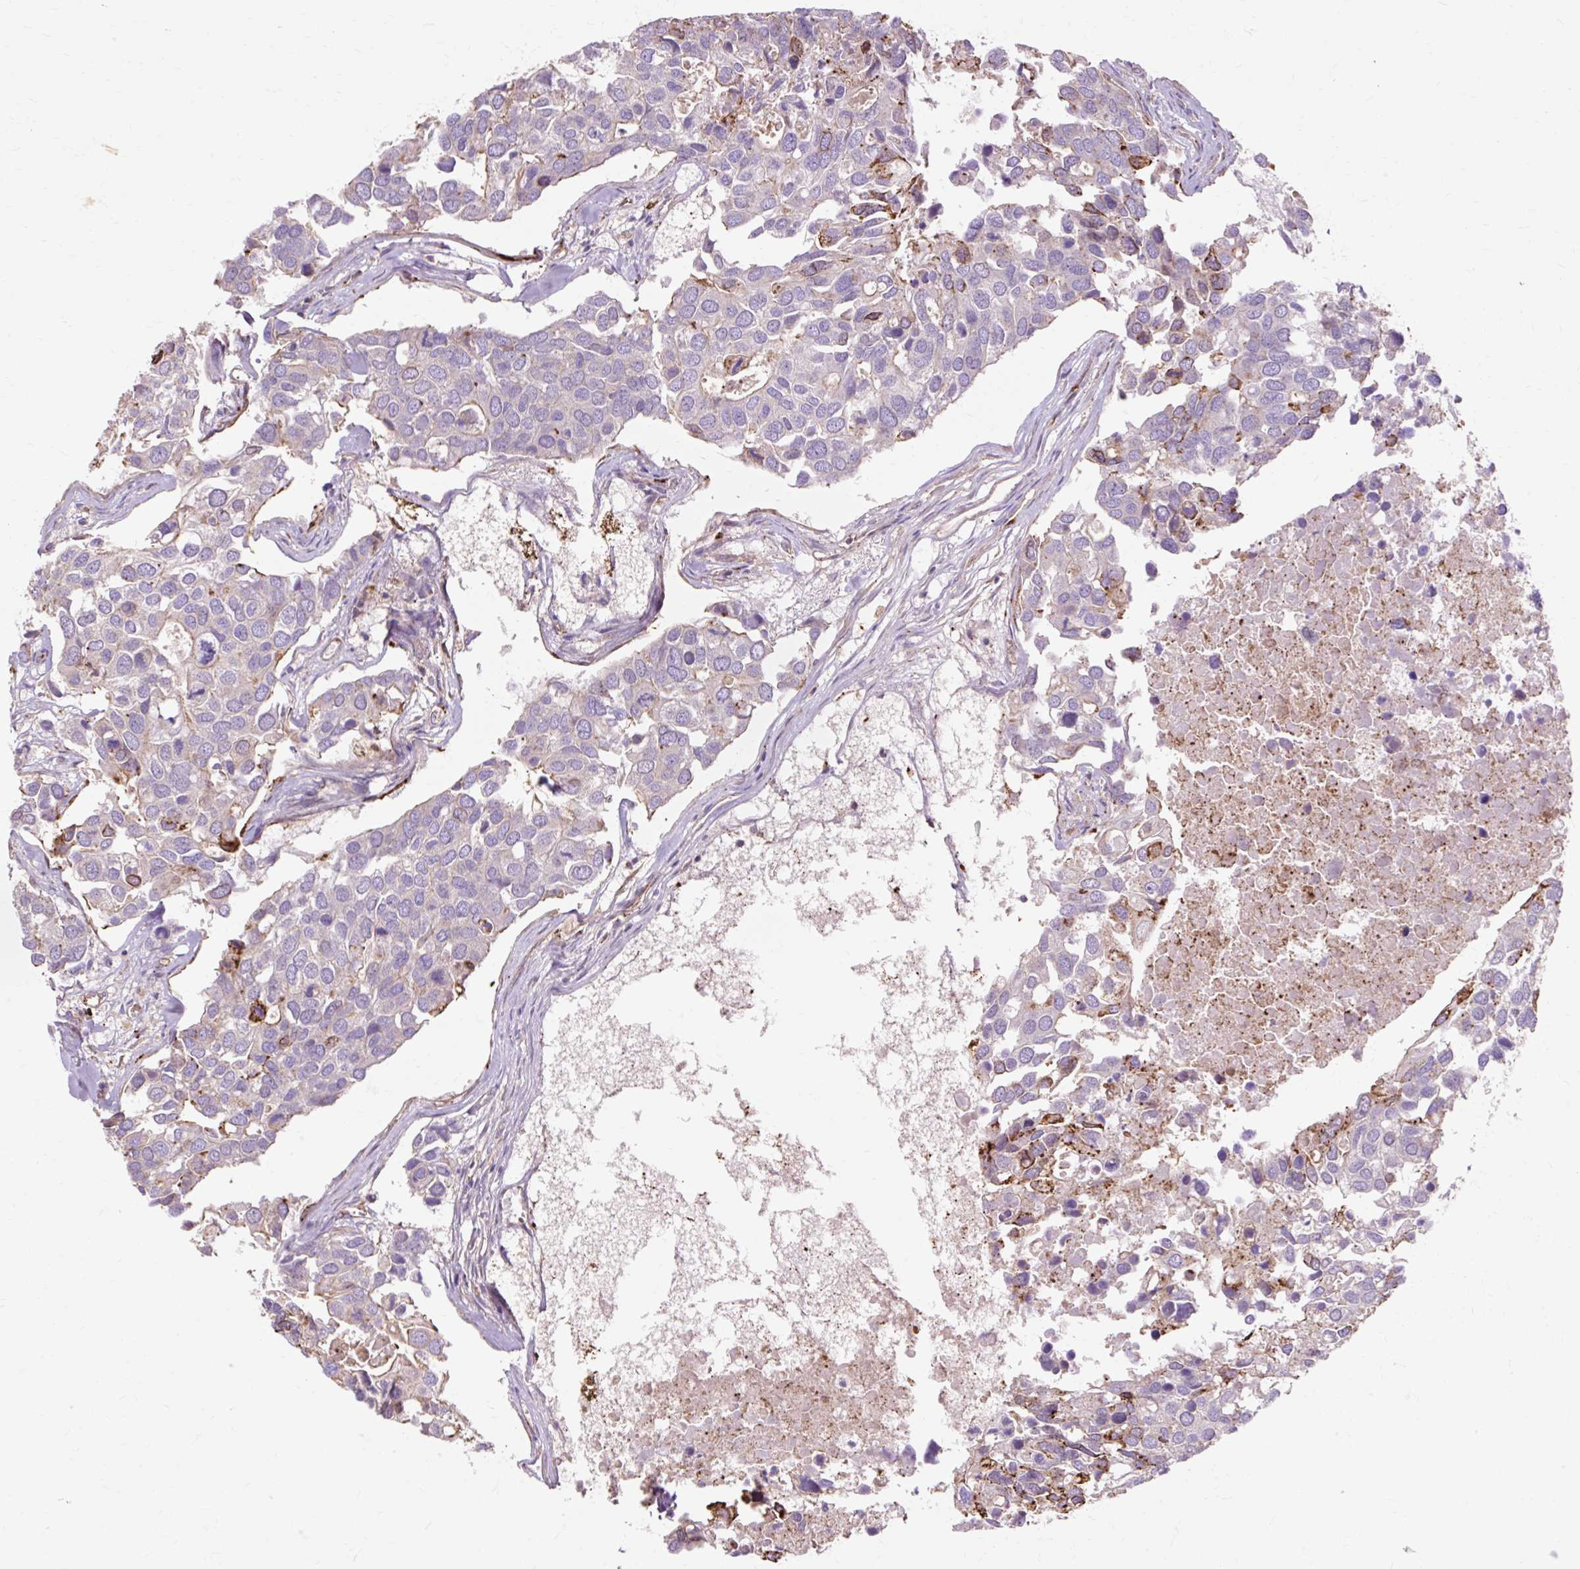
{"staining": {"intensity": "moderate", "quantity": "<25%", "location": "cytoplasmic/membranous"}, "tissue": "breast cancer", "cell_type": "Tumor cells", "image_type": "cancer", "snomed": [{"axis": "morphology", "description": "Duct carcinoma"}, {"axis": "topography", "description": "Breast"}], "caption": "A brown stain shows moderate cytoplasmic/membranous staining of a protein in human breast cancer (intraductal carcinoma) tumor cells.", "gene": "TBC1D2B", "patient": {"sex": "female", "age": 83}}